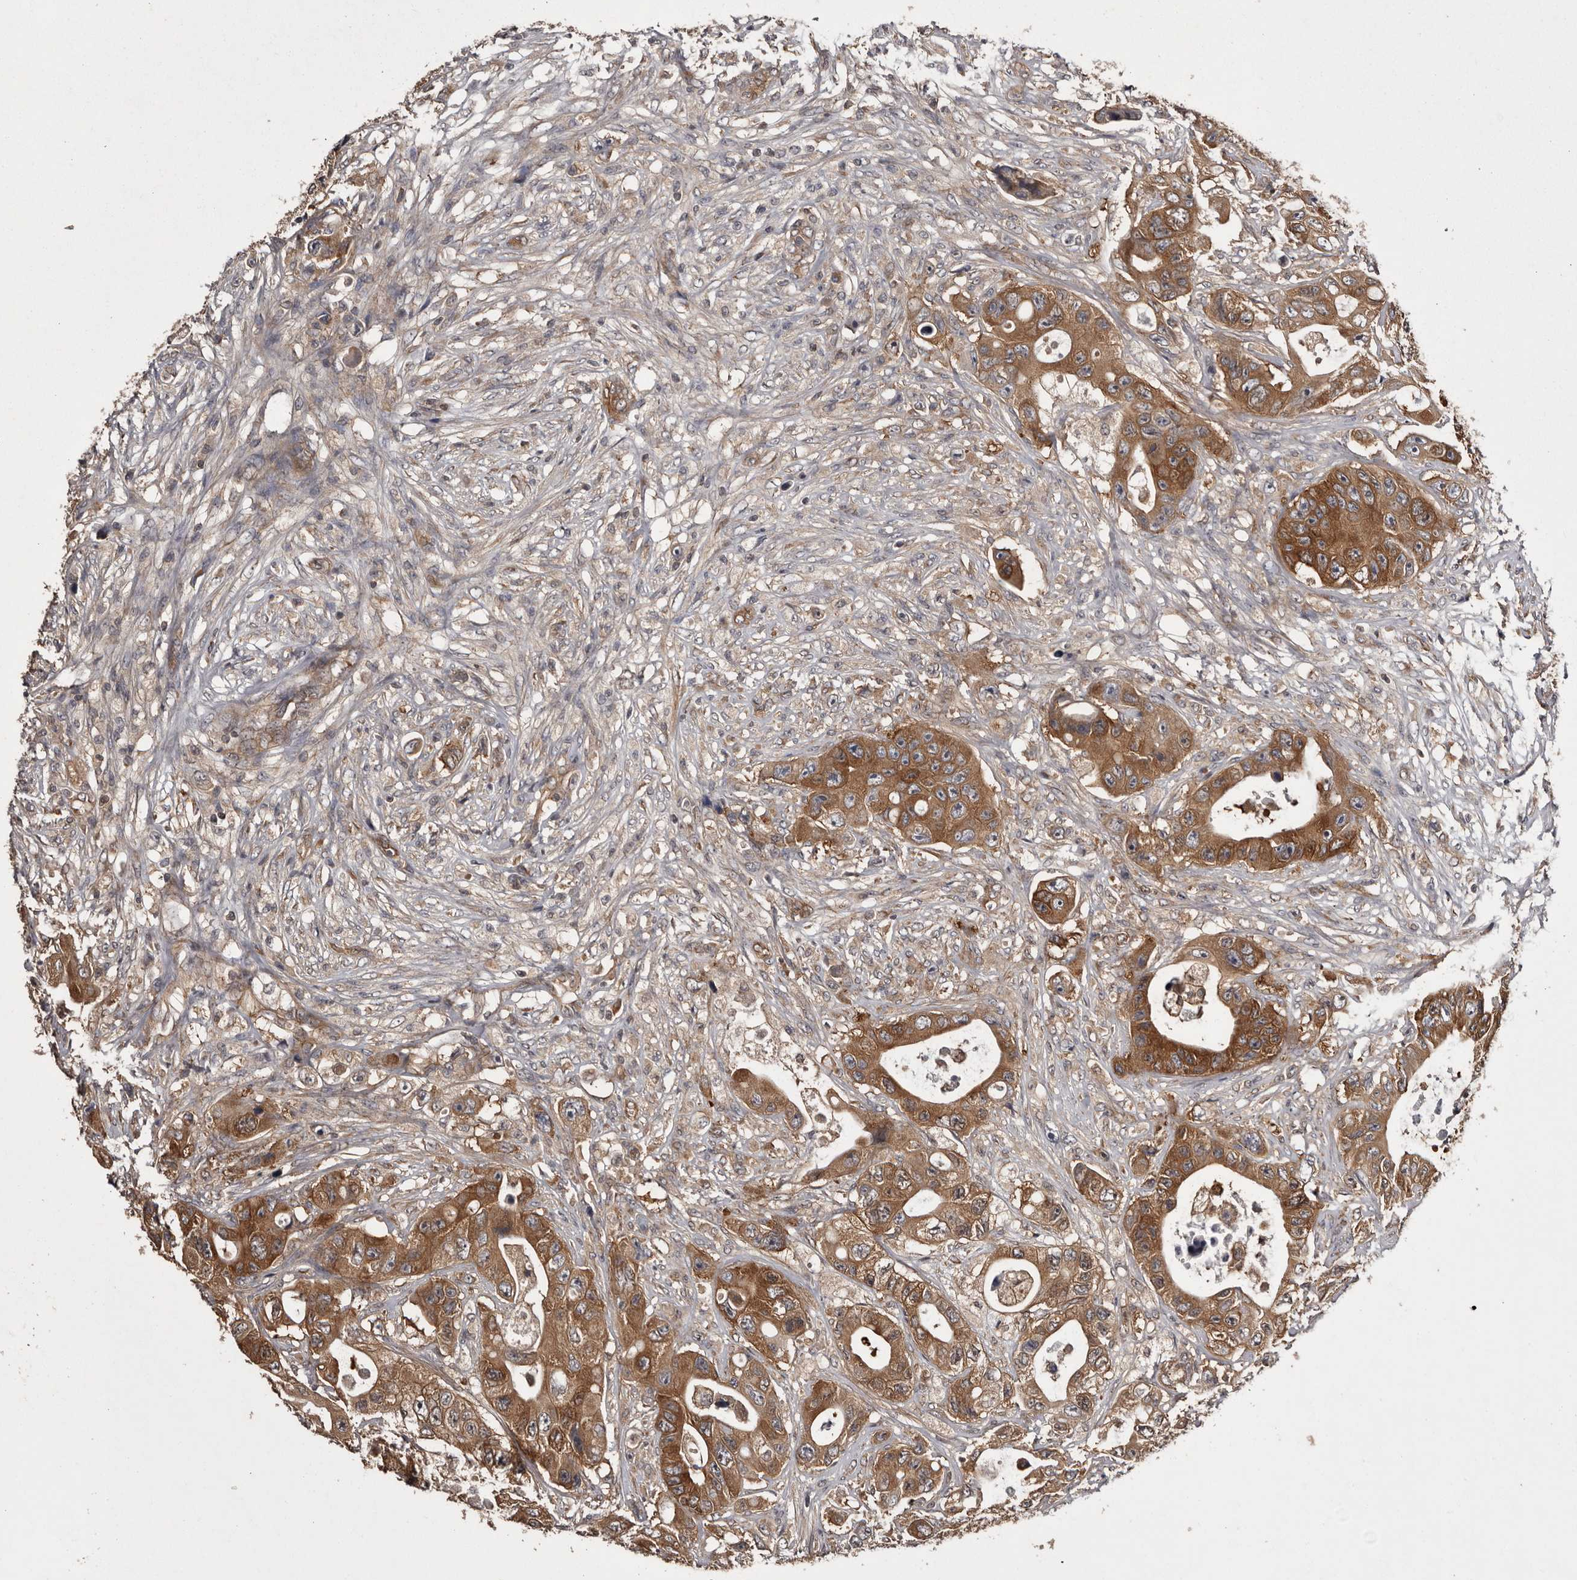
{"staining": {"intensity": "moderate", "quantity": ">75%", "location": "cytoplasmic/membranous"}, "tissue": "colorectal cancer", "cell_type": "Tumor cells", "image_type": "cancer", "snomed": [{"axis": "morphology", "description": "Adenocarcinoma, NOS"}, {"axis": "topography", "description": "Colon"}], "caption": "Immunohistochemistry image of adenocarcinoma (colorectal) stained for a protein (brown), which demonstrates medium levels of moderate cytoplasmic/membranous positivity in approximately >75% of tumor cells.", "gene": "DARS1", "patient": {"sex": "female", "age": 46}}